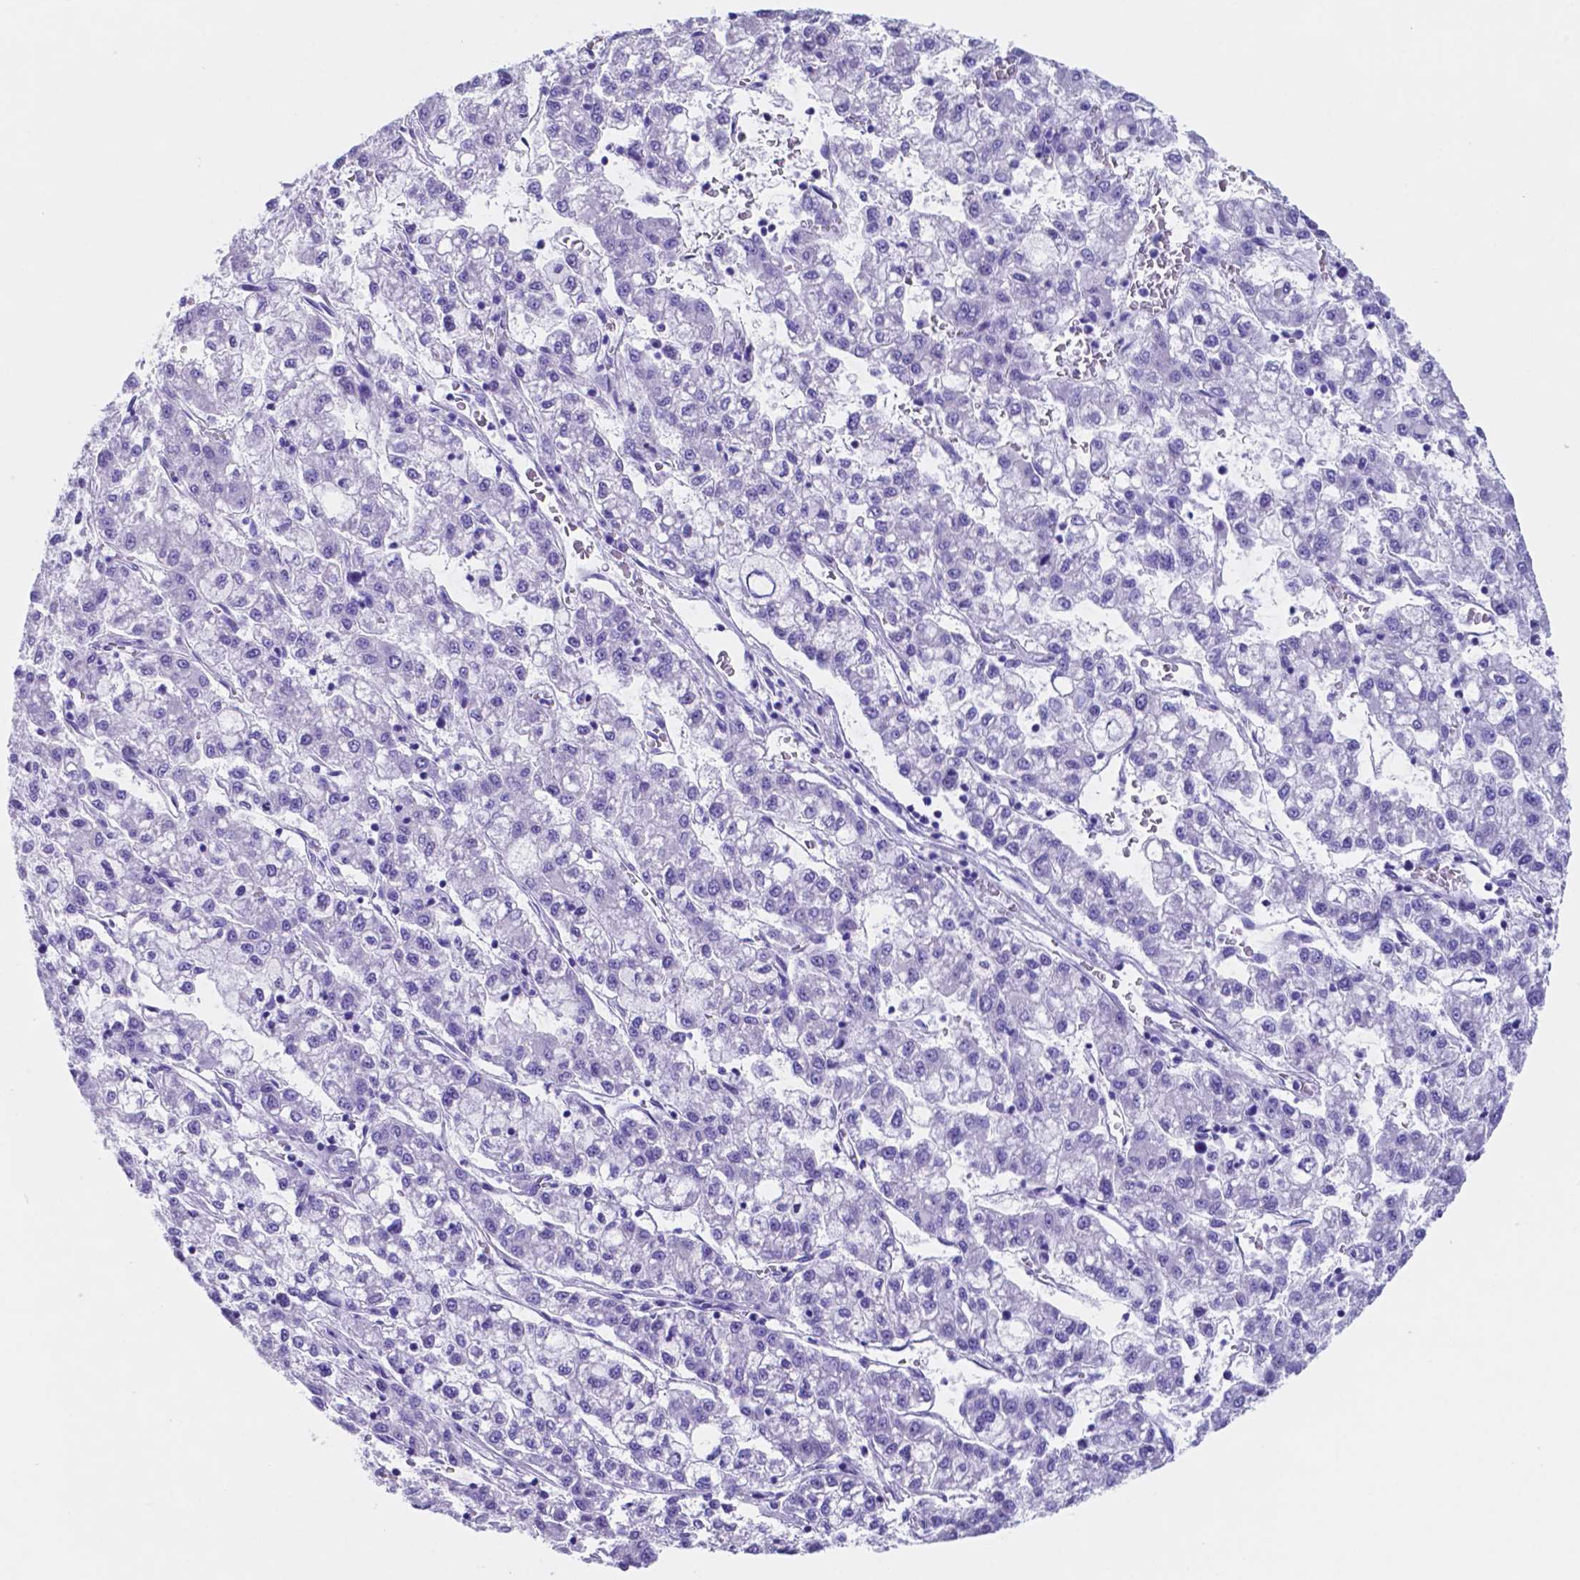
{"staining": {"intensity": "negative", "quantity": "none", "location": "none"}, "tissue": "liver cancer", "cell_type": "Tumor cells", "image_type": "cancer", "snomed": [{"axis": "morphology", "description": "Carcinoma, Hepatocellular, NOS"}, {"axis": "topography", "description": "Liver"}], "caption": "The histopathology image exhibits no significant expression in tumor cells of liver cancer.", "gene": "DNAAF8", "patient": {"sex": "male", "age": 40}}